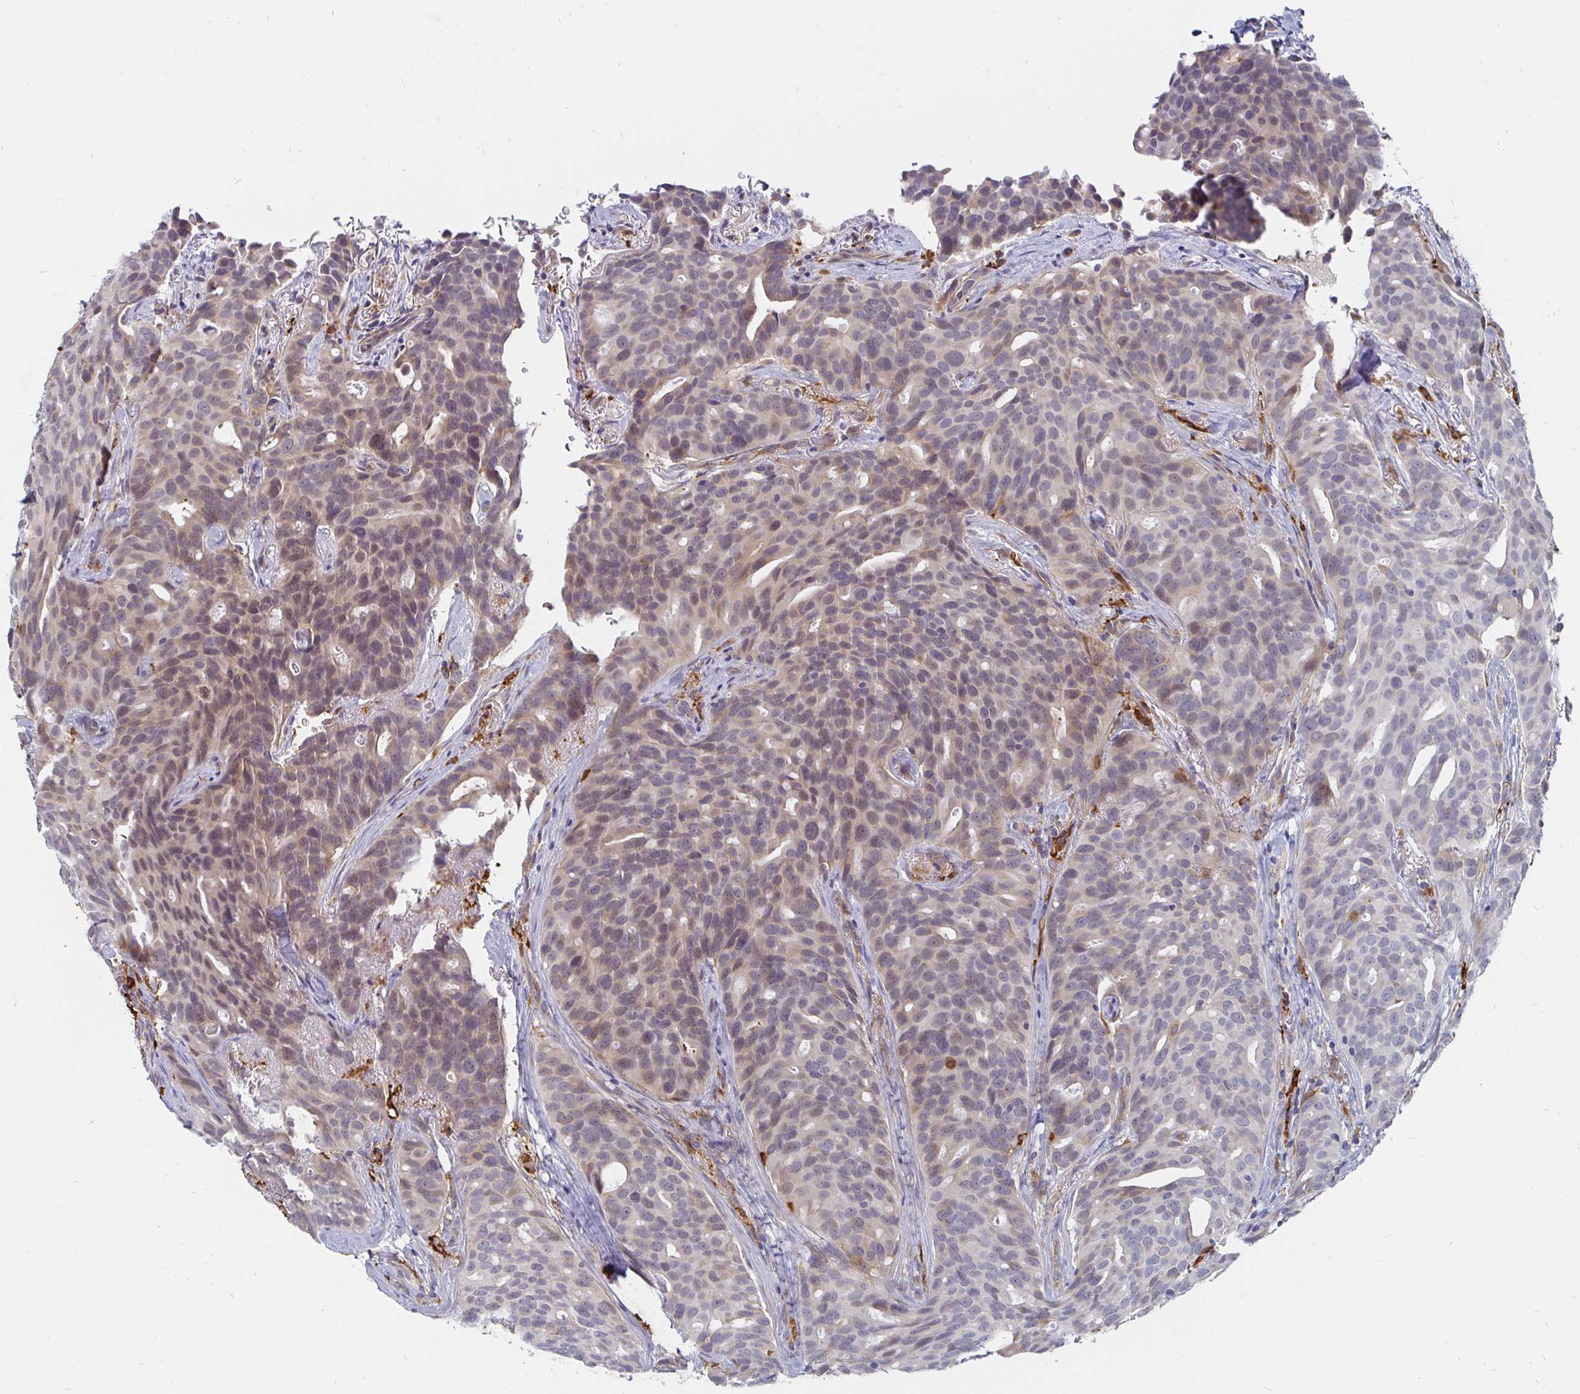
{"staining": {"intensity": "weak", "quantity": "25%-75%", "location": "nuclear"}, "tissue": "breast cancer", "cell_type": "Tumor cells", "image_type": "cancer", "snomed": [{"axis": "morphology", "description": "Duct carcinoma"}, {"axis": "topography", "description": "Breast"}], "caption": "Immunohistochemical staining of breast cancer exhibits low levels of weak nuclear expression in approximately 25%-75% of tumor cells.", "gene": "CCDC85A", "patient": {"sex": "female", "age": 54}}